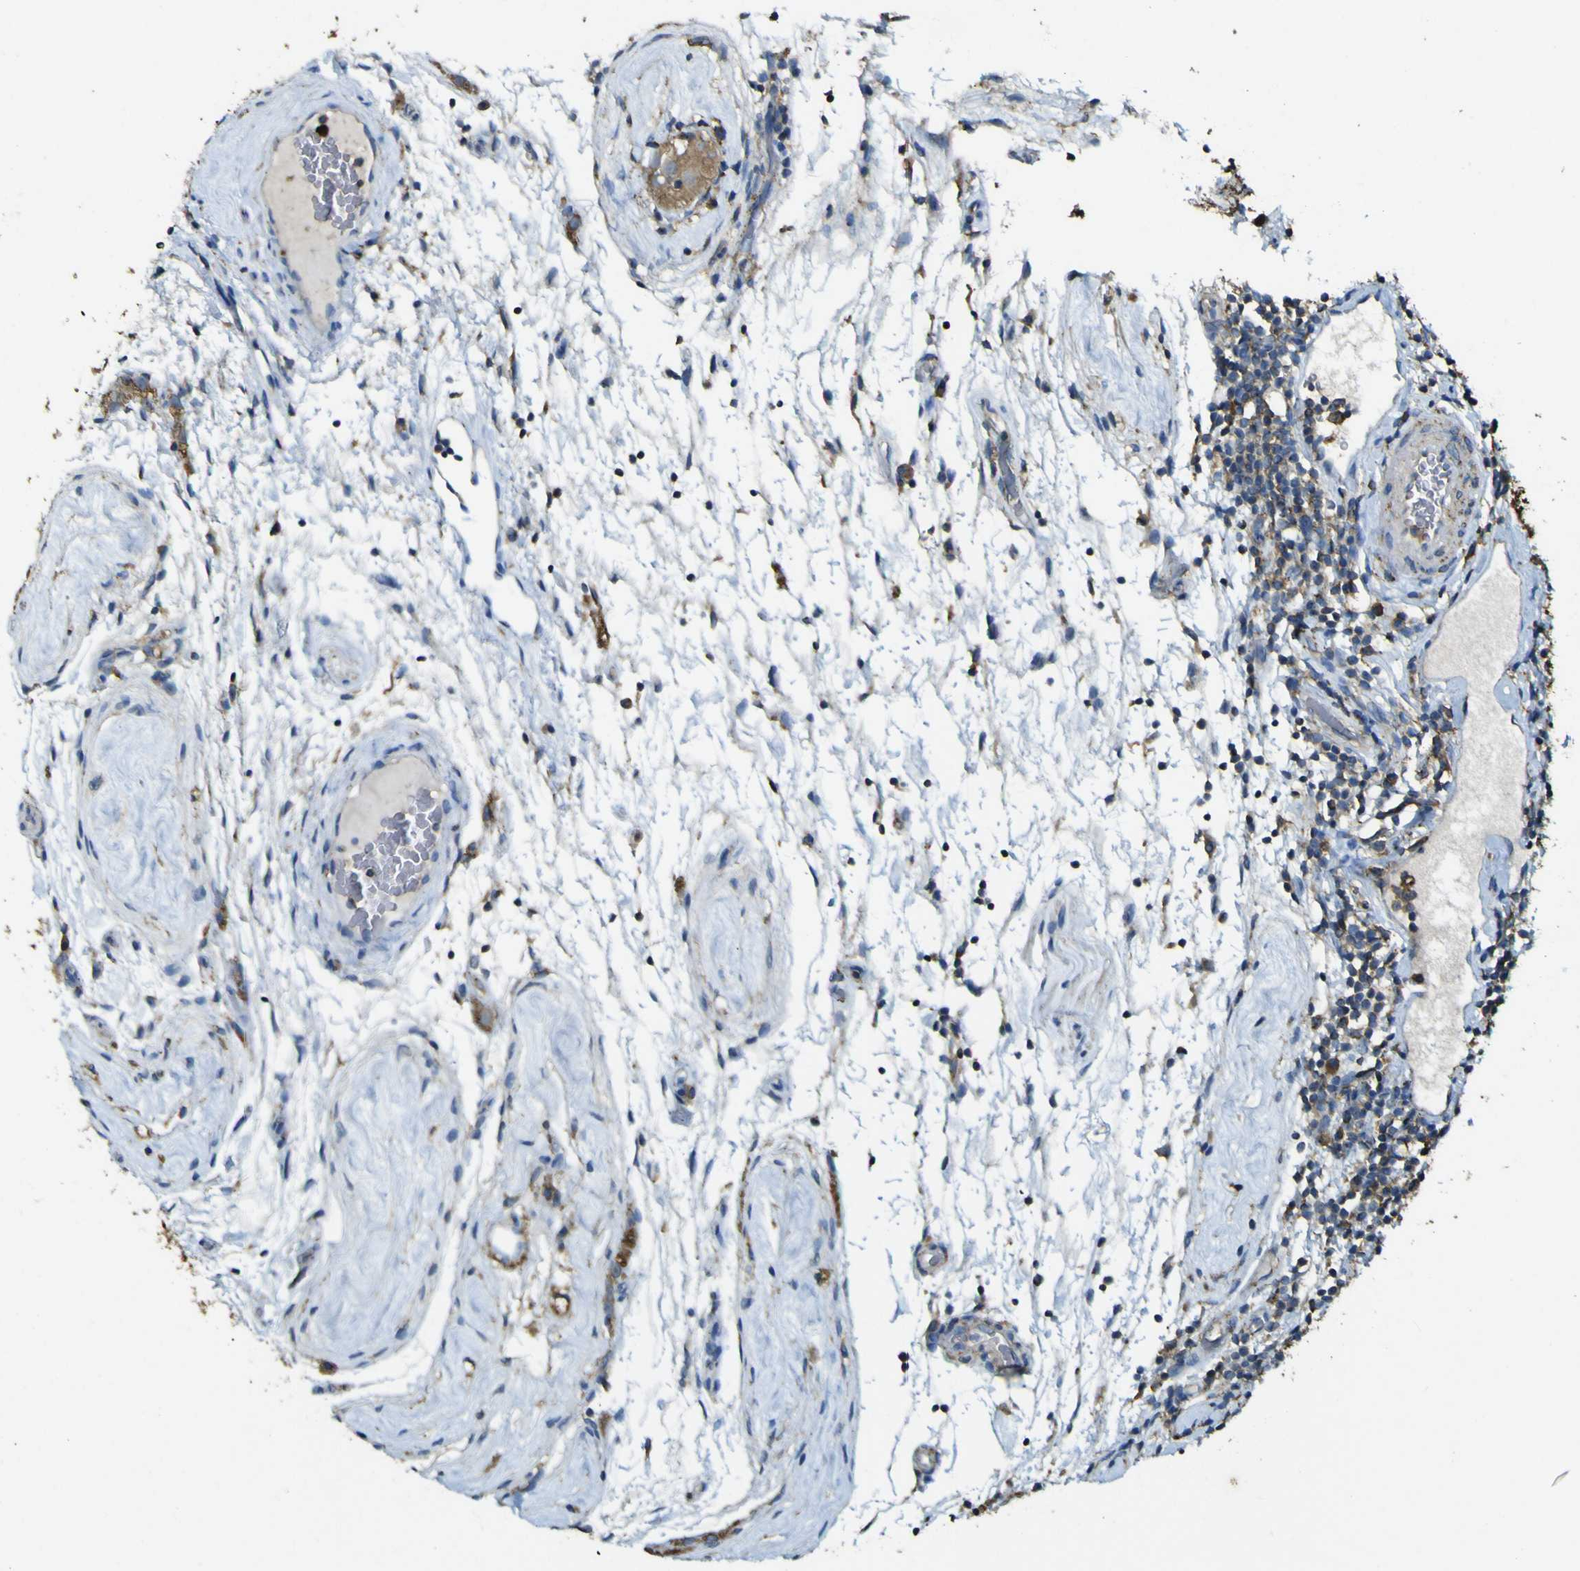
{"staining": {"intensity": "strong", "quantity": ">75%", "location": "cytoplasmic/membranous"}, "tissue": "testis cancer", "cell_type": "Tumor cells", "image_type": "cancer", "snomed": [{"axis": "morphology", "description": "Seminoma, NOS"}, {"axis": "topography", "description": "Testis"}], "caption": "Immunohistochemical staining of human testis cancer reveals strong cytoplasmic/membranous protein expression in approximately >75% of tumor cells. (Stains: DAB in brown, nuclei in blue, Microscopy: brightfield microscopy at high magnification).", "gene": "ACSL3", "patient": {"sex": "male", "age": 43}}